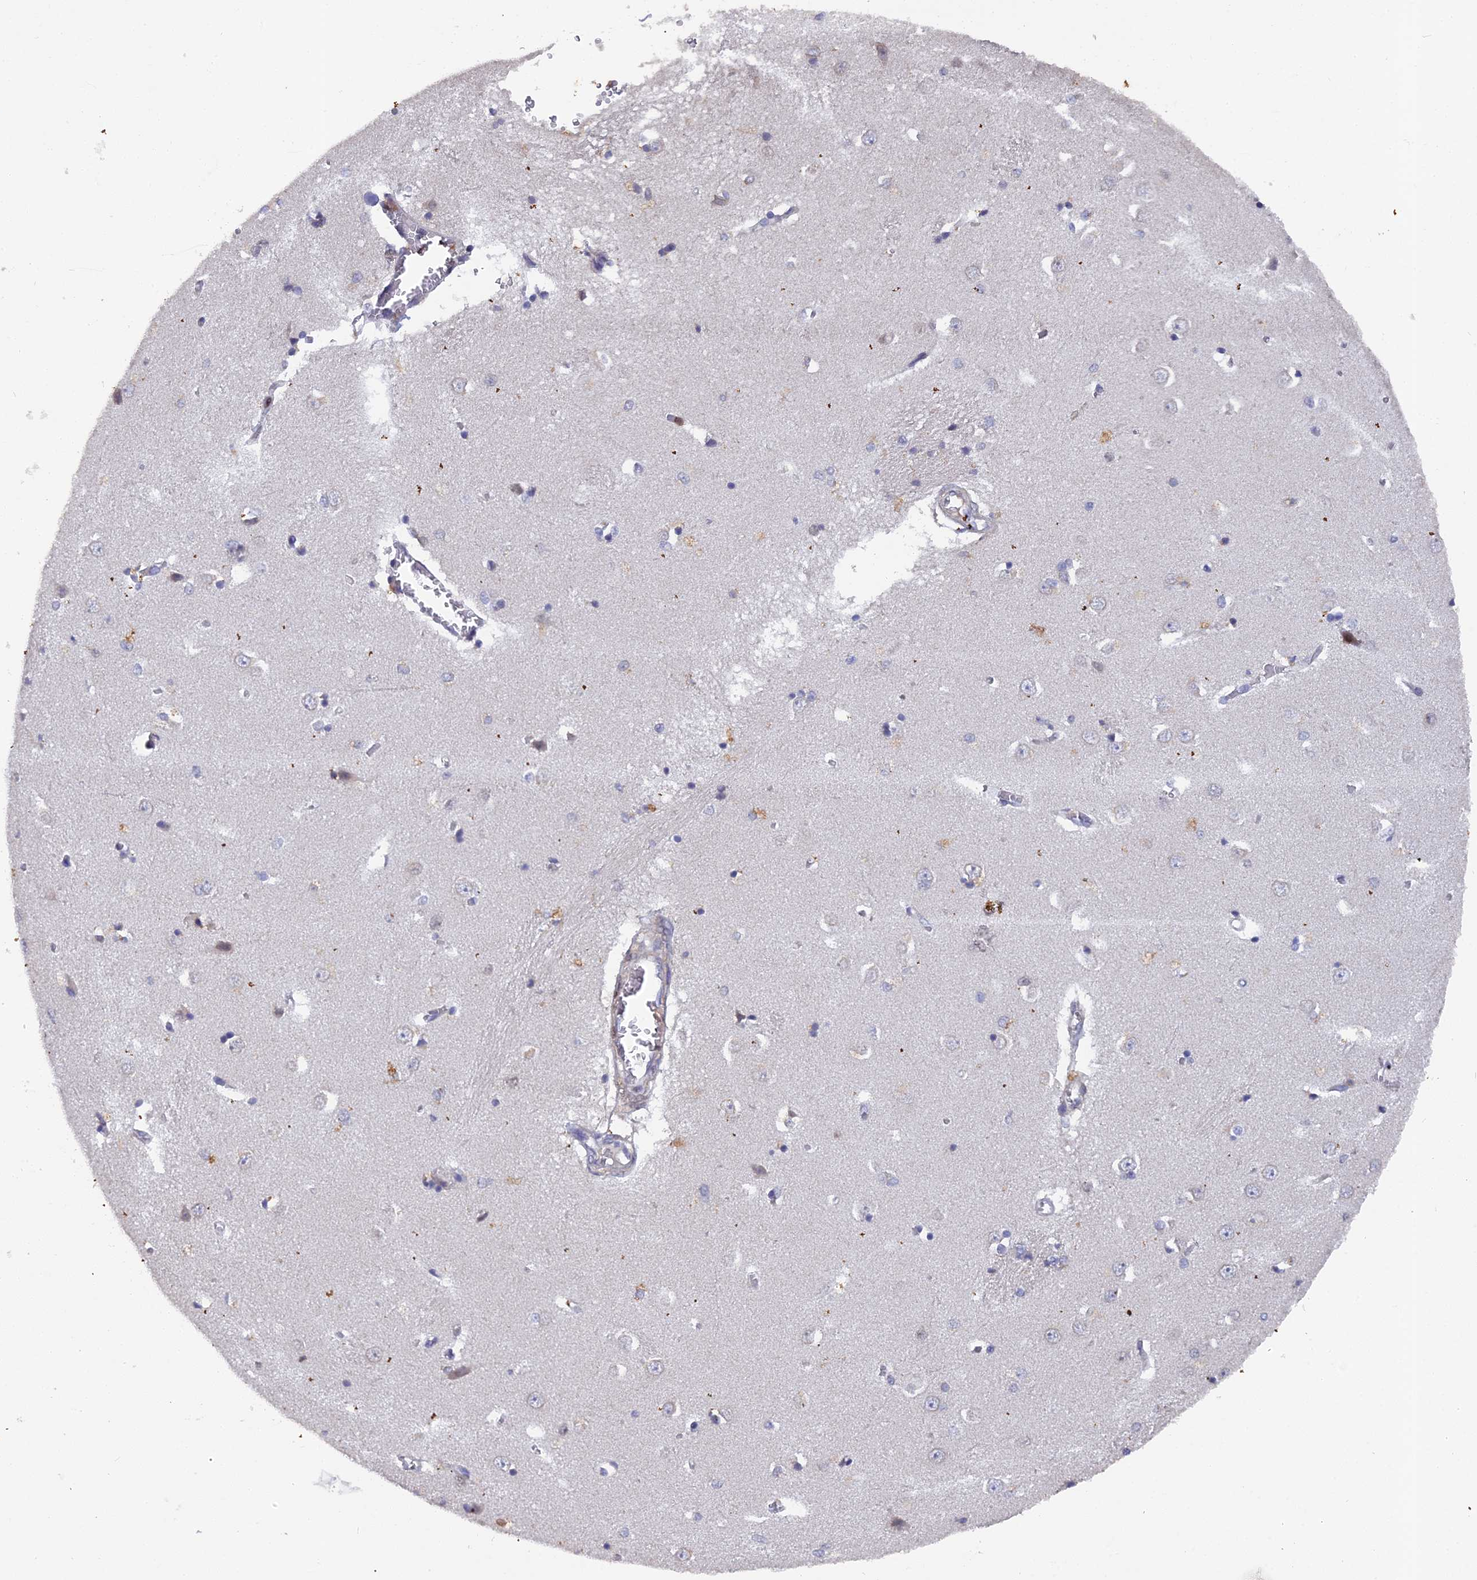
{"staining": {"intensity": "moderate", "quantity": "<25%", "location": "cytoplasmic/membranous"}, "tissue": "caudate", "cell_type": "Glial cells", "image_type": "normal", "snomed": [{"axis": "morphology", "description": "Normal tissue, NOS"}, {"axis": "topography", "description": "Lateral ventricle wall"}], "caption": "Glial cells display low levels of moderate cytoplasmic/membranous positivity in approximately <25% of cells in unremarkable human caudate.", "gene": "GALK2", "patient": {"sex": "male", "age": 37}}